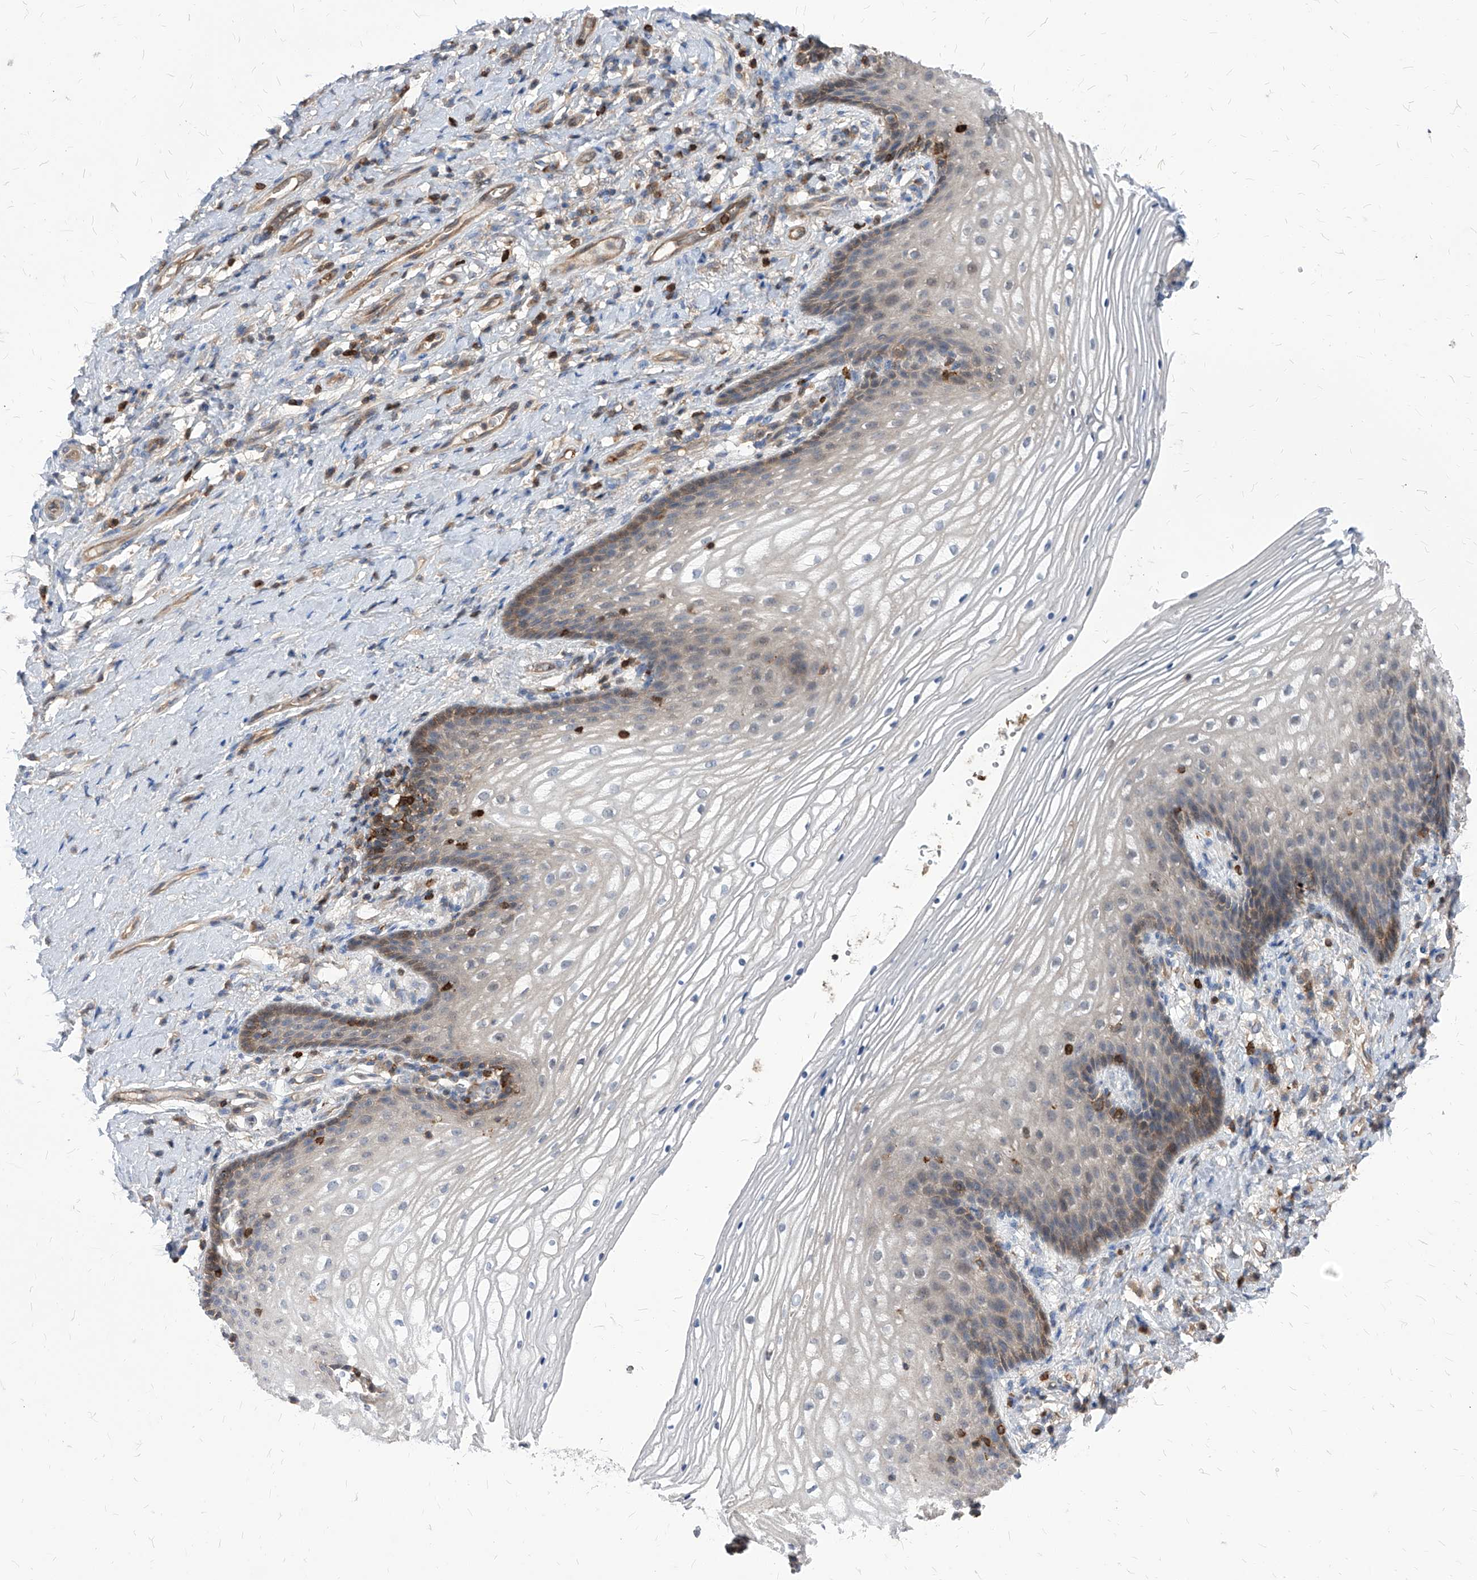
{"staining": {"intensity": "negative", "quantity": "none", "location": "none"}, "tissue": "vagina", "cell_type": "Squamous epithelial cells", "image_type": "normal", "snomed": [{"axis": "morphology", "description": "Normal tissue, NOS"}, {"axis": "topography", "description": "Vagina"}], "caption": "DAB immunohistochemical staining of normal human vagina demonstrates no significant positivity in squamous epithelial cells. (DAB immunohistochemistry (IHC) with hematoxylin counter stain).", "gene": "ABRACL", "patient": {"sex": "female", "age": 60}}